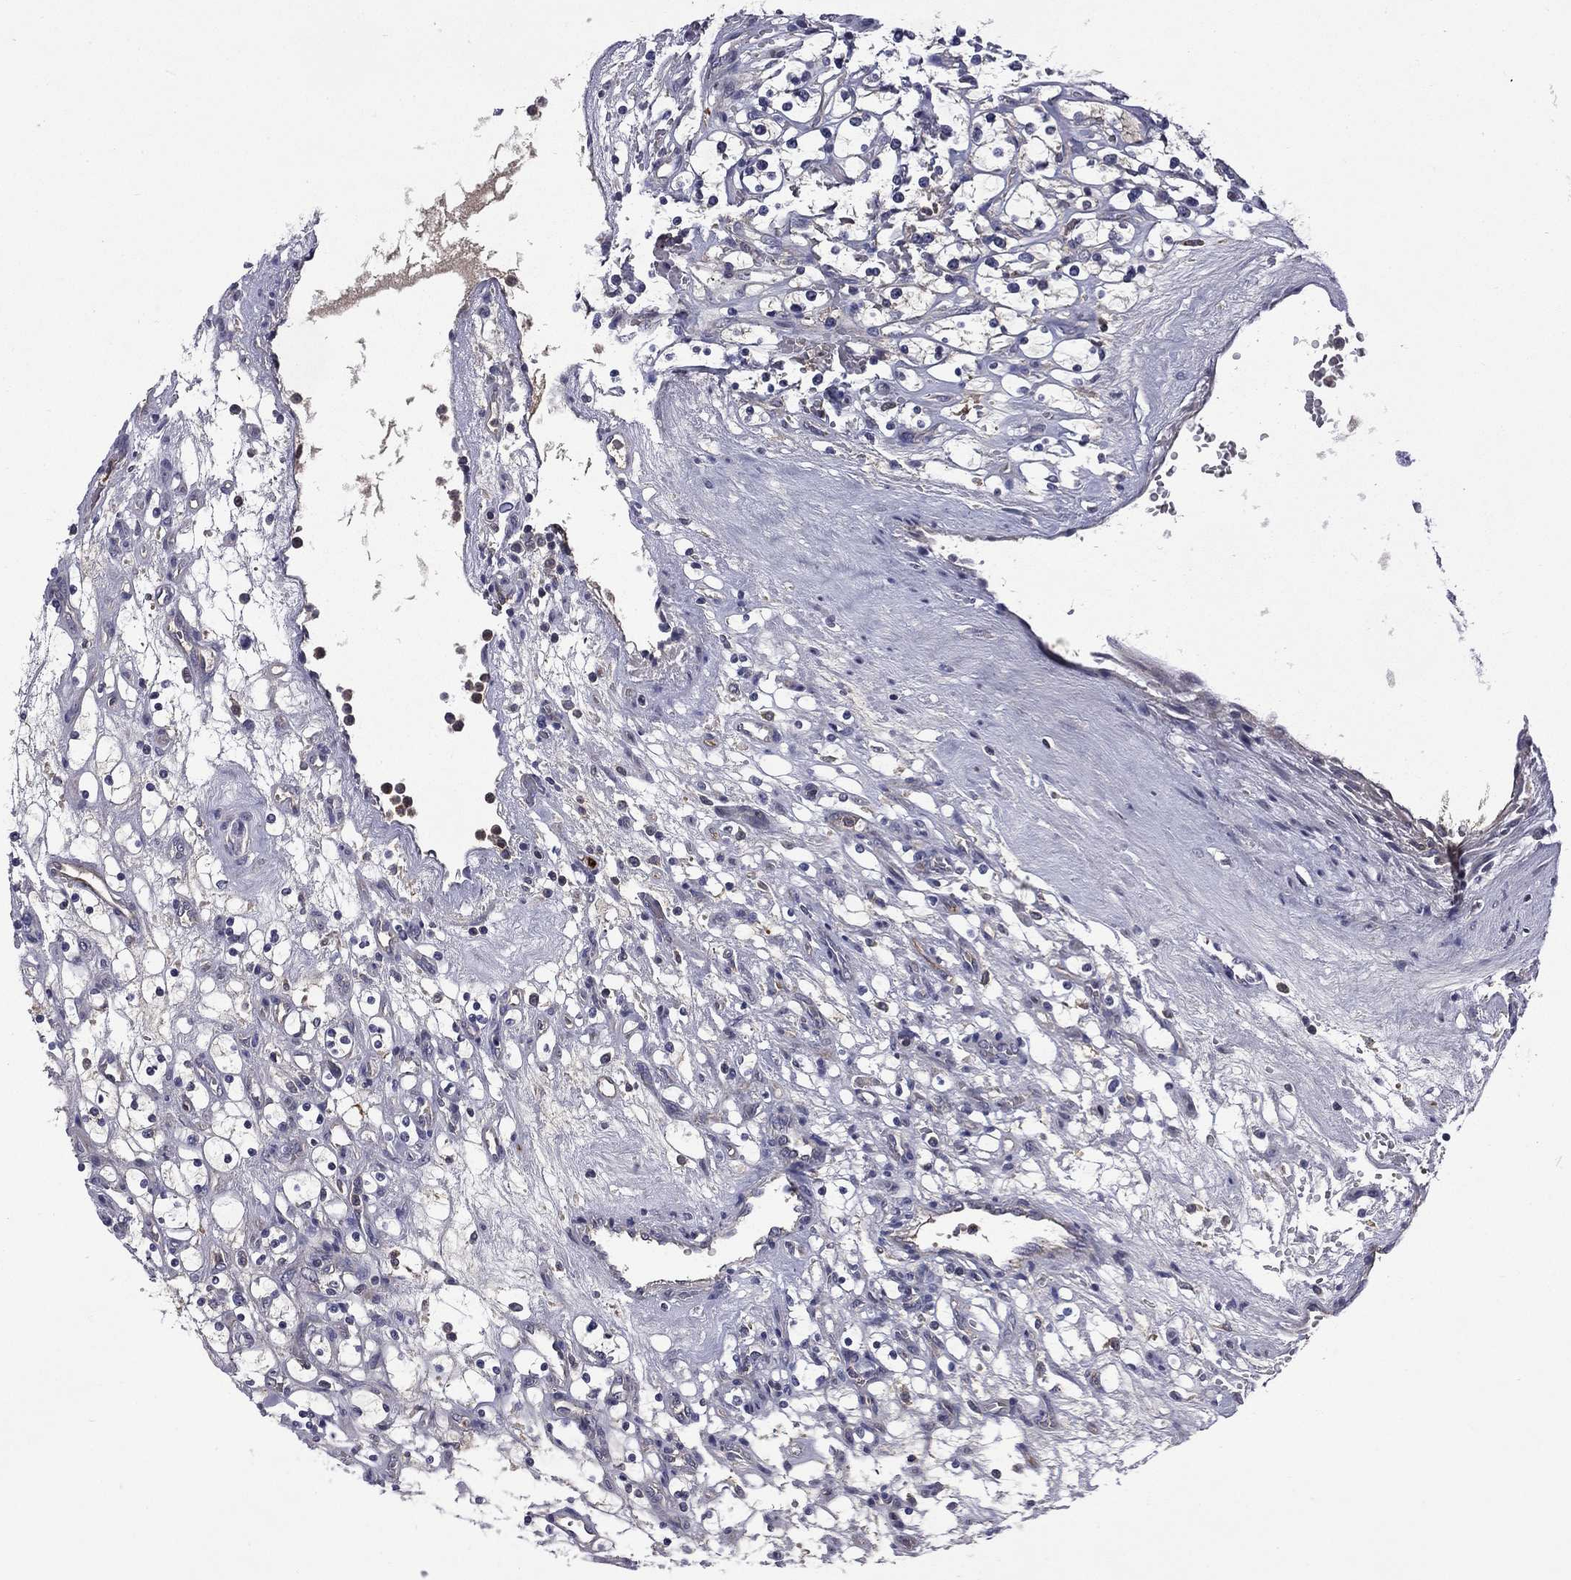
{"staining": {"intensity": "negative", "quantity": "none", "location": "none"}, "tissue": "renal cancer", "cell_type": "Tumor cells", "image_type": "cancer", "snomed": [{"axis": "morphology", "description": "Adenocarcinoma, NOS"}, {"axis": "topography", "description": "Kidney"}], "caption": "The immunohistochemistry micrograph has no significant expression in tumor cells of adenocarcinoma (renal) tissue.", "gene": "CEACAM7", "patient": {"sex": "female", "age": 69}}